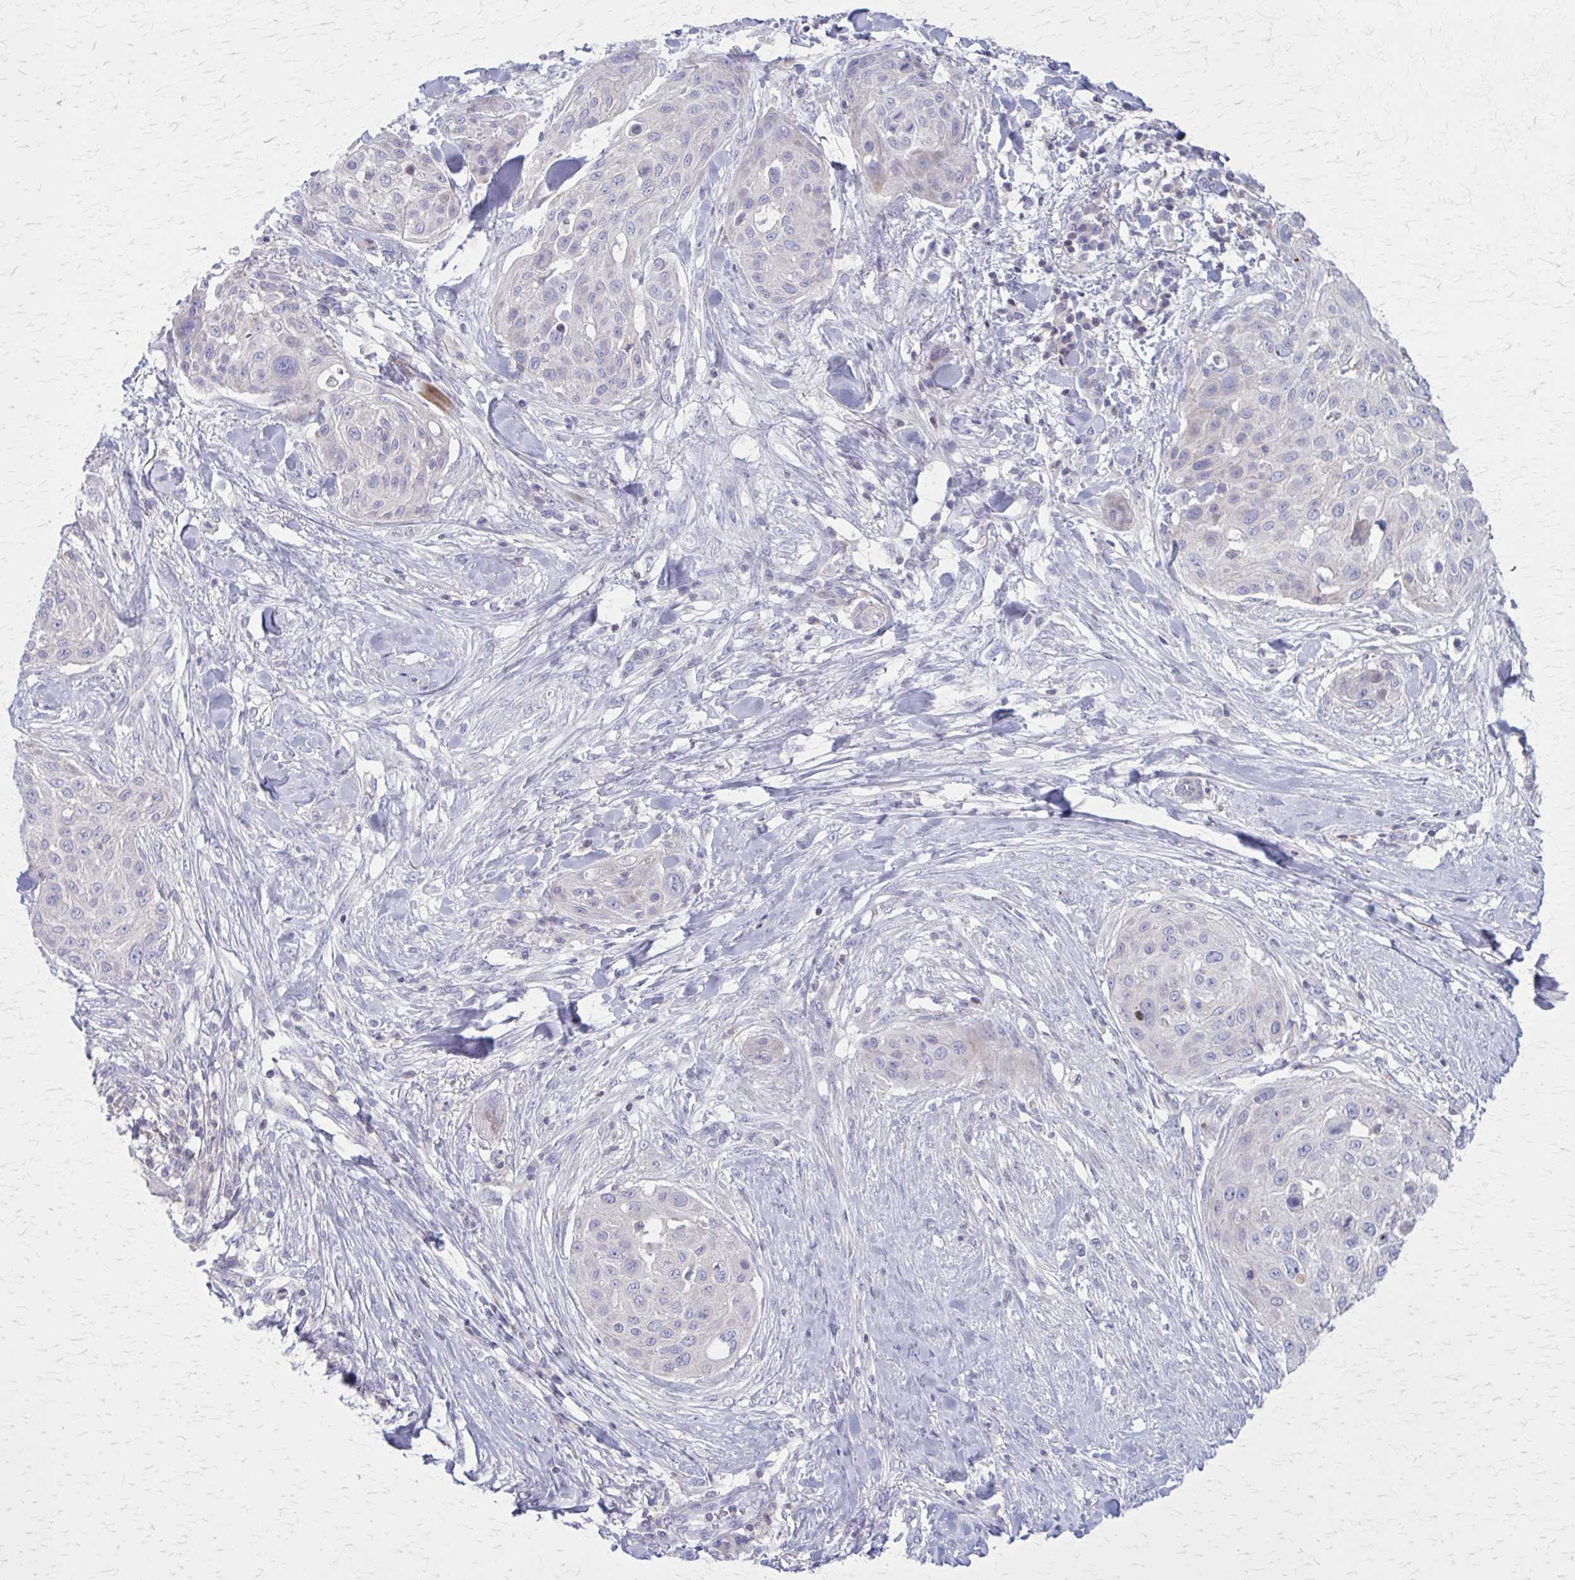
{"staining": {"intensity": "negative", "quantity": "none", "location": "none"}, "tissue": "skin cancer", "cell_type": "Tumor cells", "image_type": "cancer", "snomed": [{"axis": "morphology", "description": "Squamous cell carcinoma, NOS"}, {"axis": "topography", "description": "Skin"}], "caption": "Immunohistochemistry (IHC) photomicrograph of neoplastic tissue: human skin cancer stained with DAB (3,3'-diaminobenzidine) reveals no significant protein staining in tumor cells.", "gene": "PITPNM1", "patient": {"sex": "female", "age": 87}}